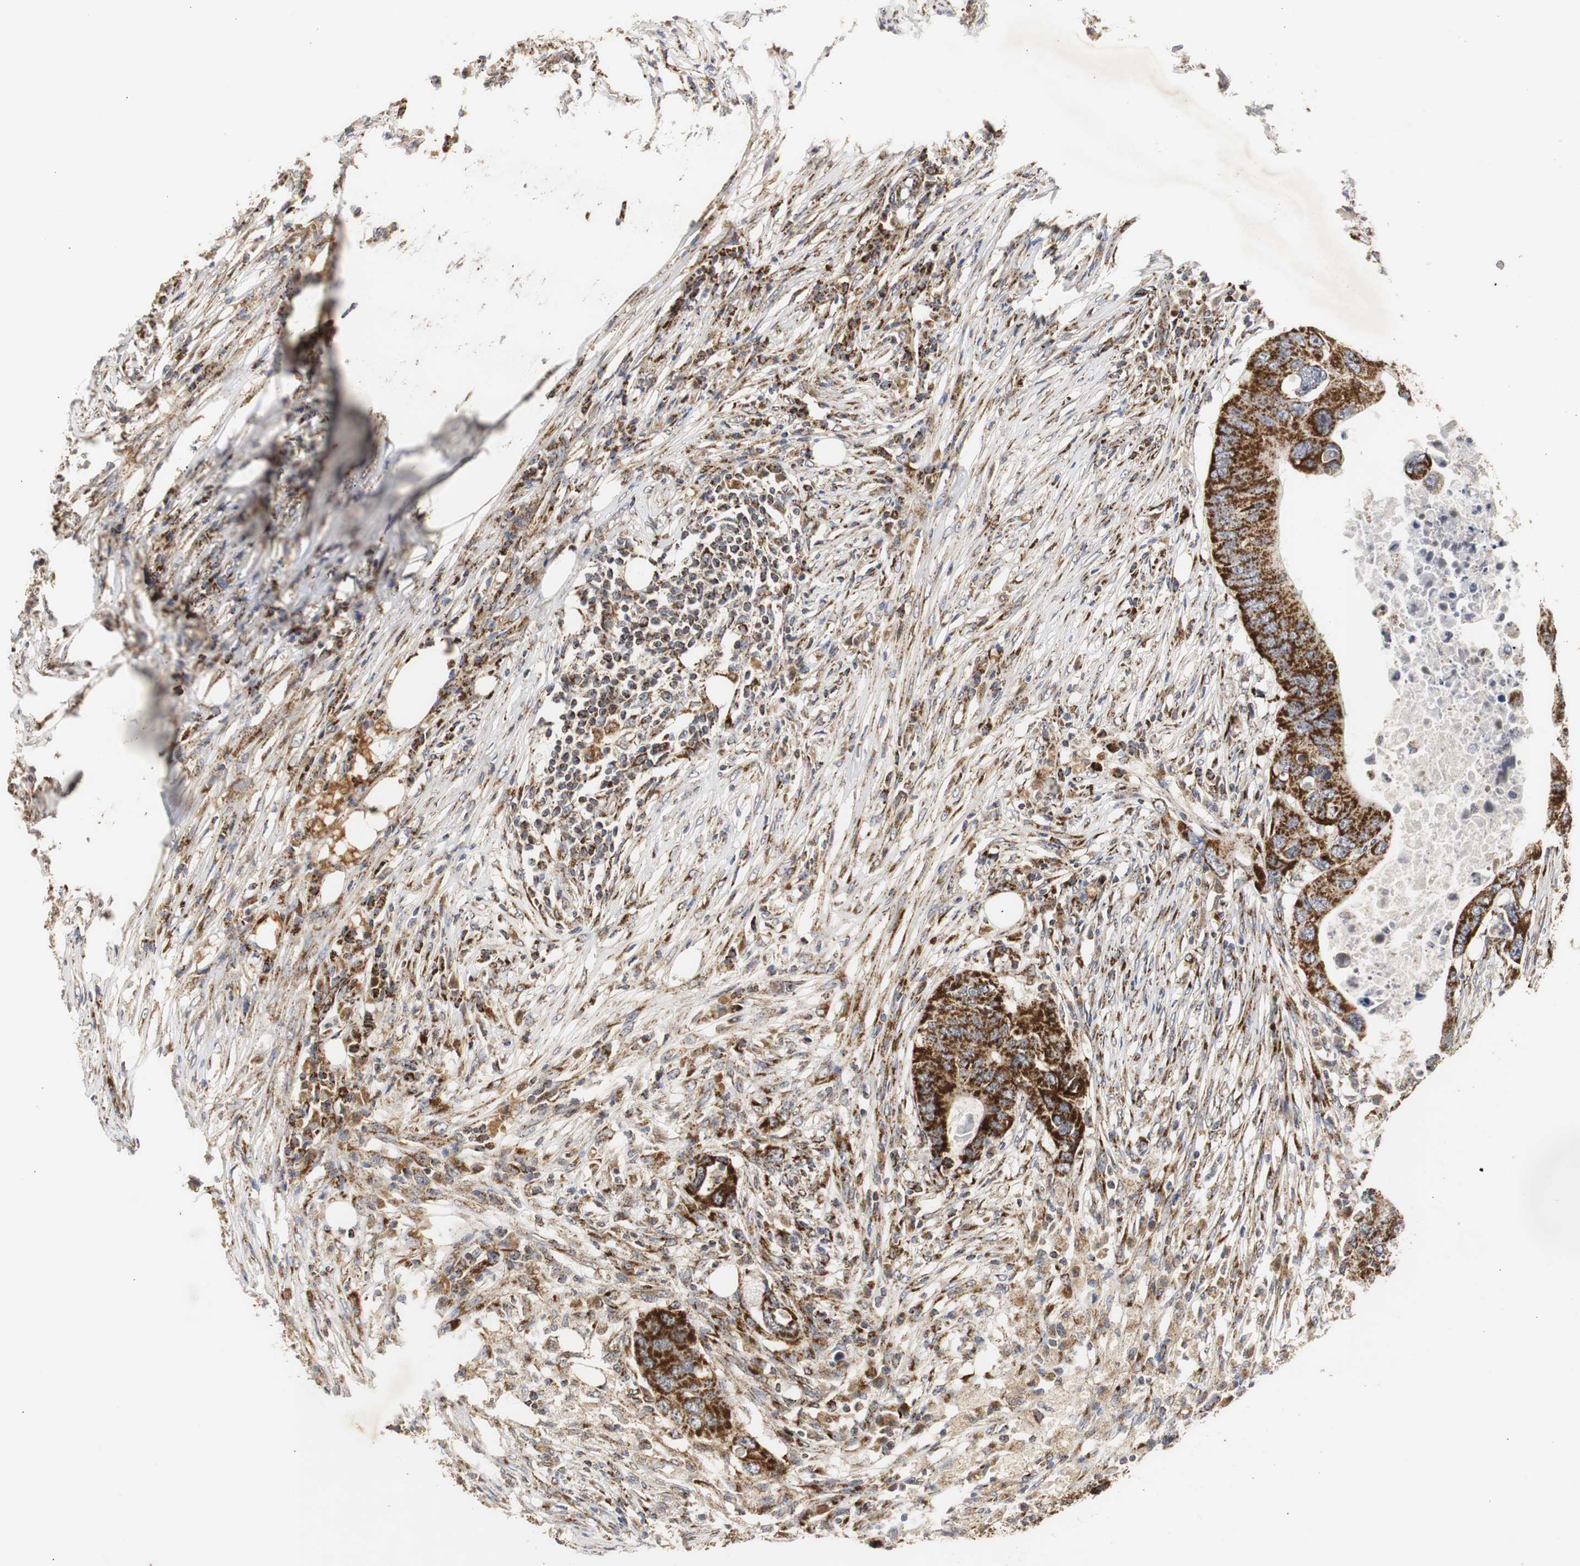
{"staining": {"intensity": "strong", "quantity": ">75%", "location": "cytoplasmic/membranous"}, "tissue": "colorectal cancer", "cell_type": "Tumor cells", "image_type": "cancer", "snomed": [{"axis": "morphology", "description": "Adenocarcinoma, NOS"}, {"axis": "topography", "description": "Colon"}], "caption": "Immunohistochemistry (IHC) micrograph of neoplastic tissue: adenocarcinoma (colorectal) stained using immunohistochemistry reveals high levels of strong protein expression localized specifically in the cytoplasmic/membranous of tumor cells, appearing as a cytoplasmic/membranous brown color.", "gene": "HSD17B10", "patient": {"sex": "male", "age": 71}}